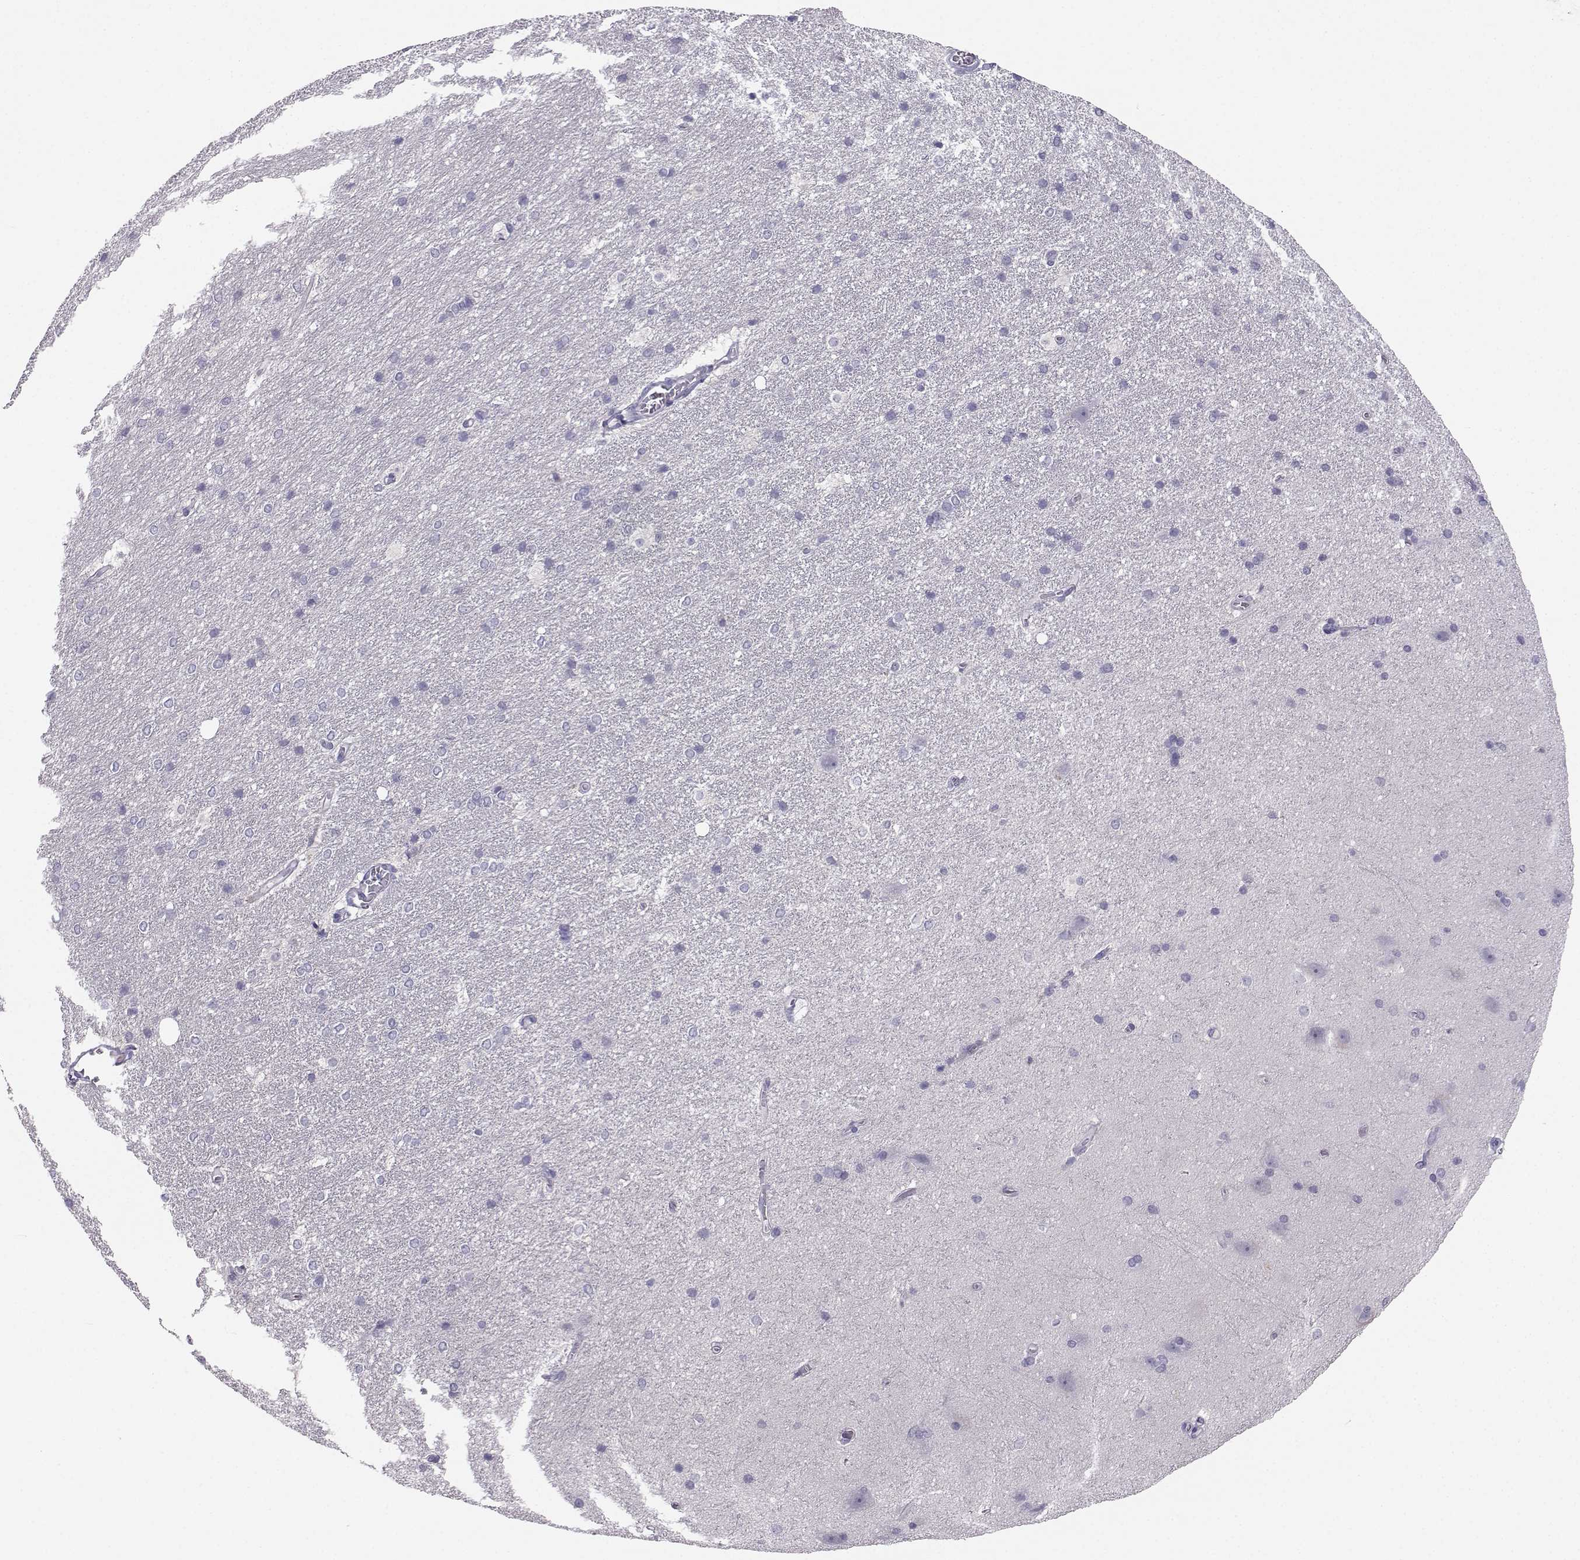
{"staining": {"intensity": "negative", "quantity": "none", "location": "none"}, "tissue": "hippocampus", "cell_type": "Glial cells", "image_type": "normal", "snomed": [{"axis": "morphology", "description": "Normal tissue, NOS"}, {"axis": "topography", "description": "Cerebral cortex"}, {"axis": "topography", "description": "Hippocampus"}], "caption": "Protein analysis of normal hippocampus displays no significant staining in glial cells.", "gene": "MROH7", "patient": {"sex": "female", "age": 19}}